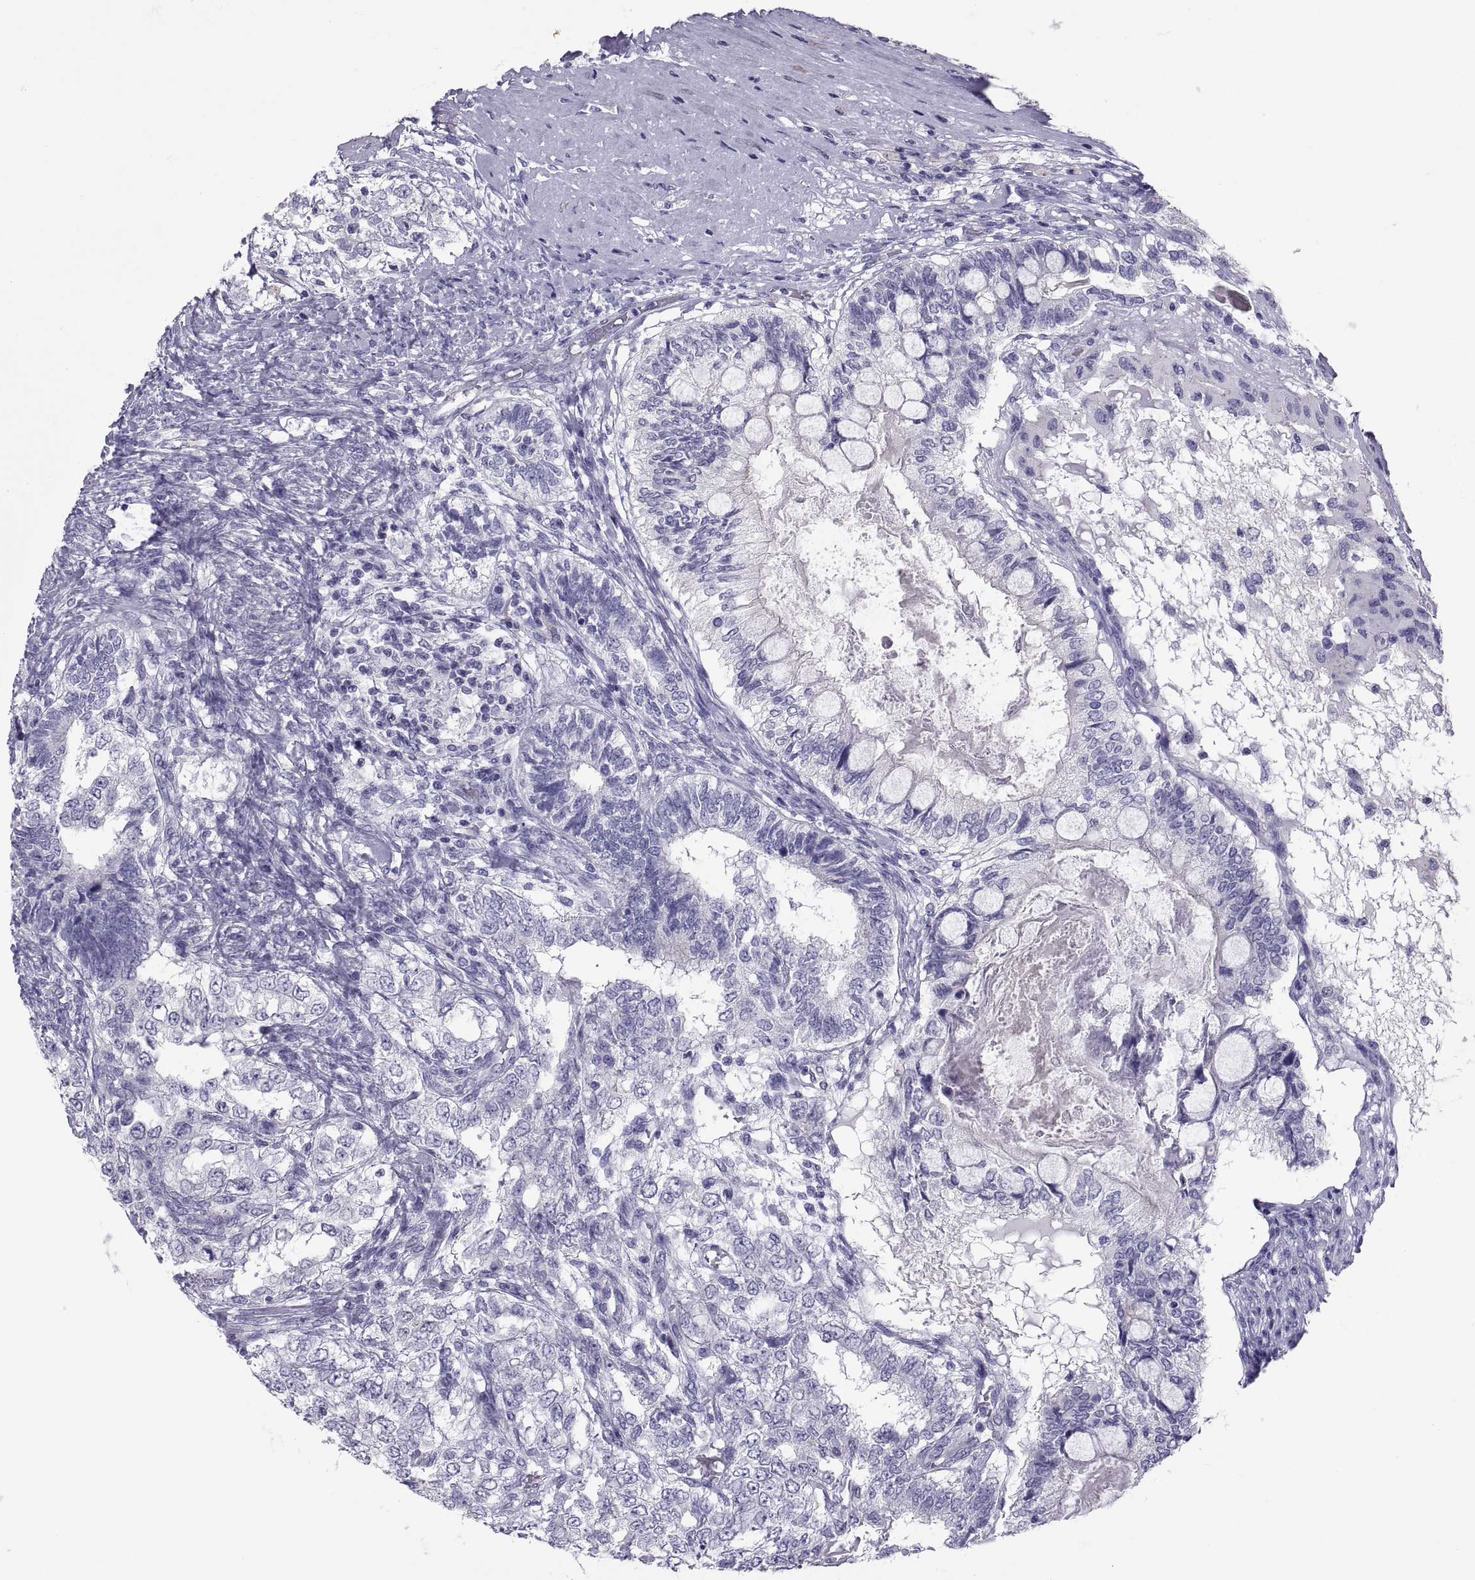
{"staining": {"intensity": "negative", "quantity": "none", "location": "none"}, "tissue": "testis cancer", "cell_type": "Tumor cells", "image_type": "cancer", "snomed": [{"axis": "morphology", "description": "Seminoma, NOS"}, {"axis": "morphology", "description": "Carcinoma, Embryonal, NOS"}, {"axis": "topography", "description": "Testis"}], "caption": "IHC of embryonal carcinoma (testis) exhibits no positivity in tumor cells.", "gene": "RNASE12", "patient": {"sex": "male", "age": 41}}